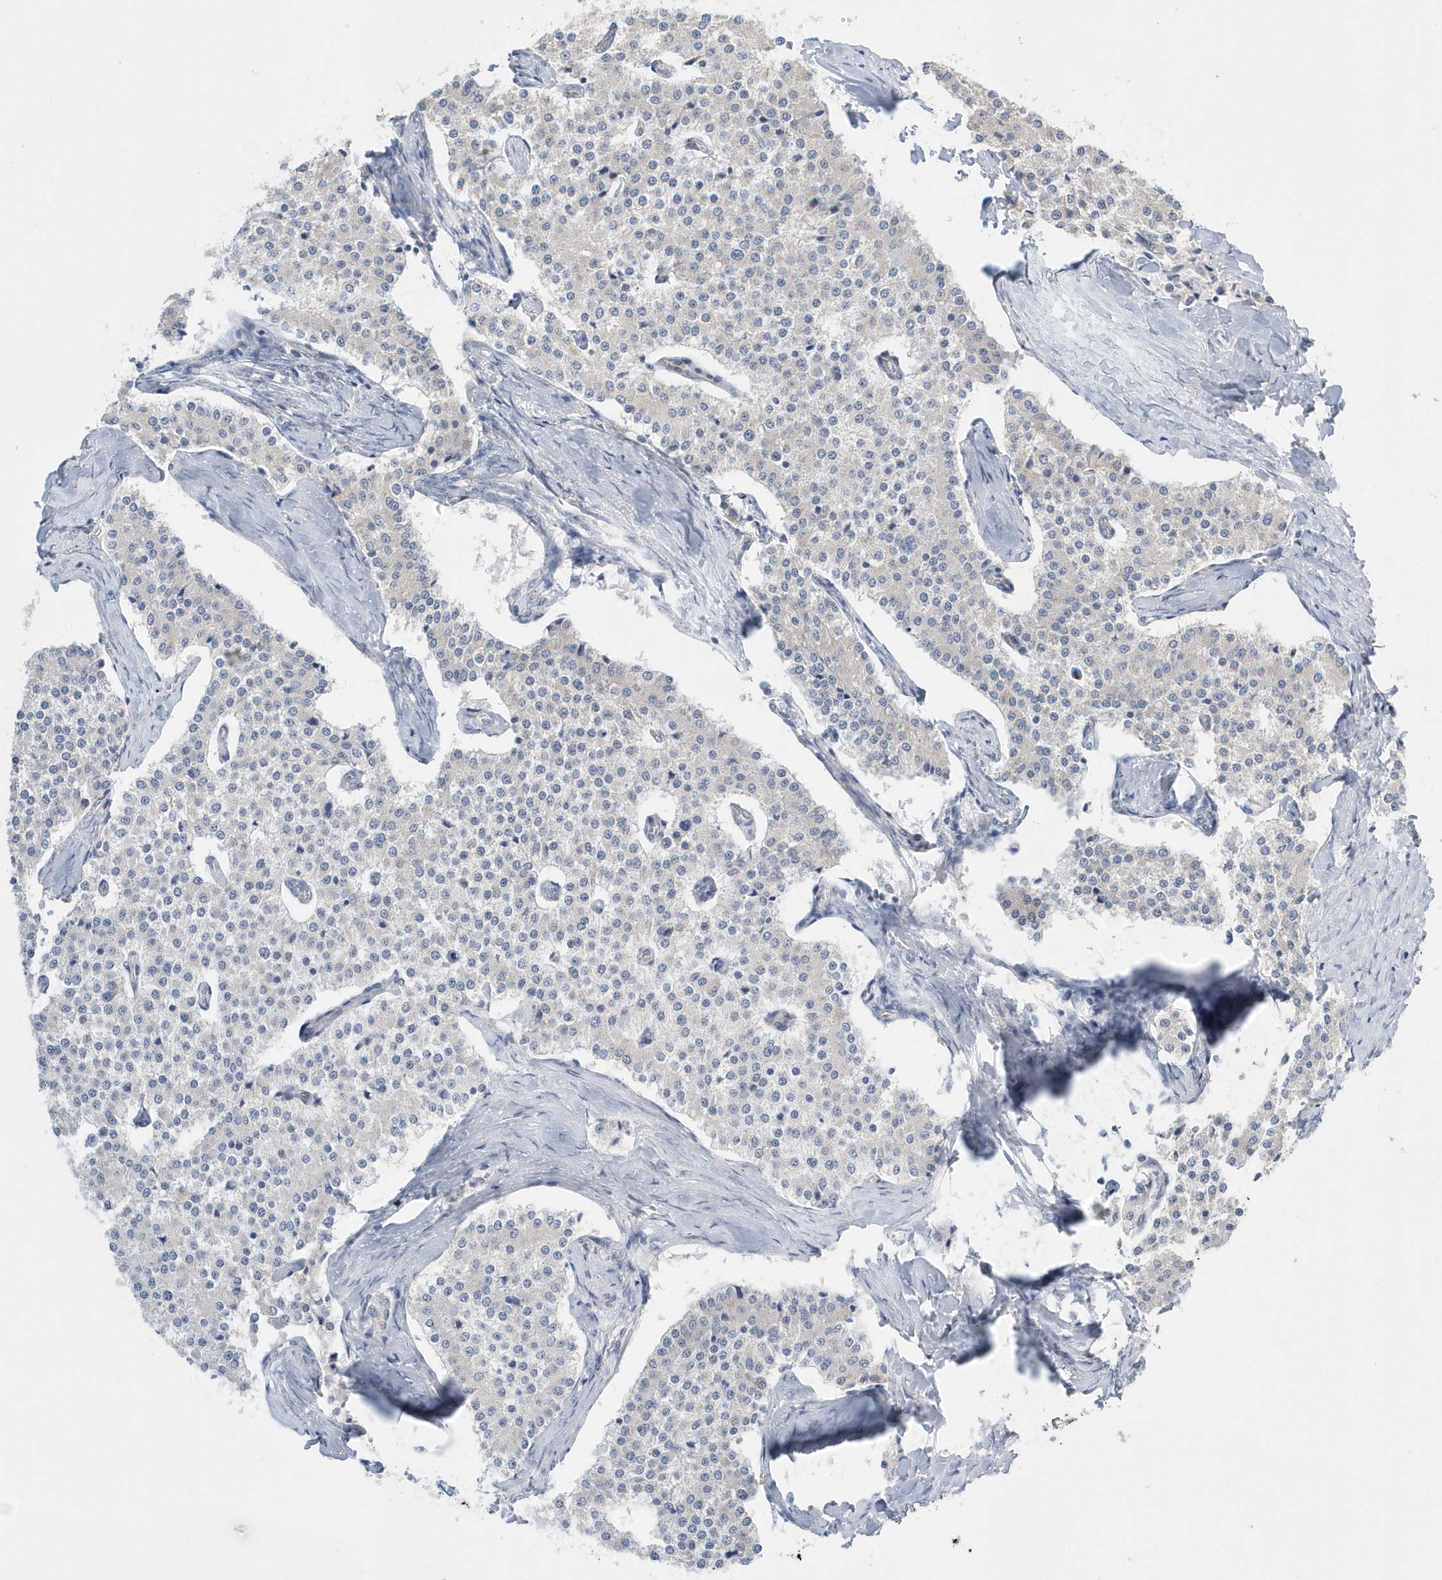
{"staining": {"intensity": "negative", "quantity": "none", "location": "none"}, "tissue": "carcinoid", "cell_type": "Tumor cells", "image_type": "cancer", "snomed": [{"axis": "morphology", "description": "Carcinoid, malignant, NOS"}, {"axis": "topography", "description": "Colon"}], "caption": "This is an IHC micrograph of carcinoid. There is no positivity in tumor cells.", "gene": "SPATA5", "patient": {"sex": "female", "age": 52}}